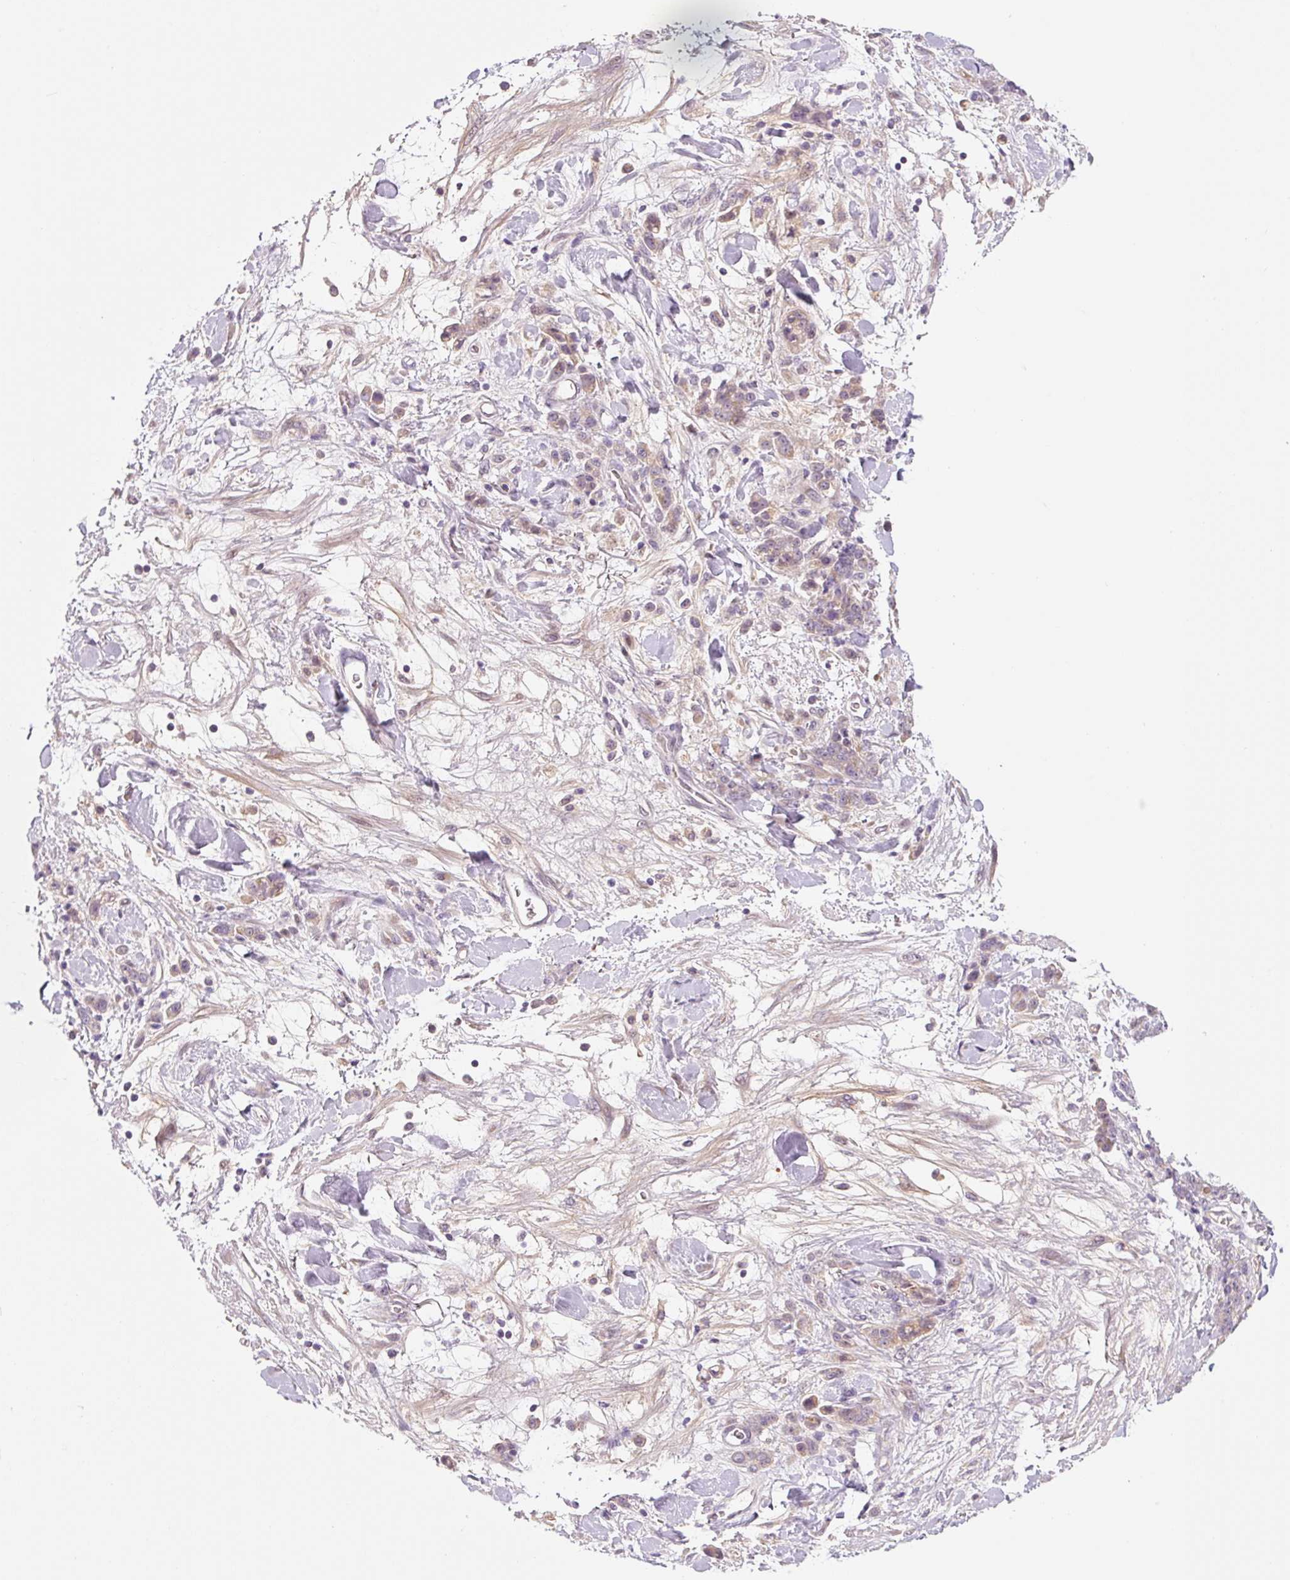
{"staining": {"intensity": "weak", "quantity": "25%-75%", "location": "cytoplasmic/membranous"}, "tissue": "stomach cancer", "cell_type": "Tumor cells", "image_type": "cancer", "snomed": [{"axis": "morphology", "description": "Normal tissue, NOS"}, {"axis": "morphology", "description": "Adenocarcinoma, NOS"}, {"axis": "topography", "description": "Stomach"}], "caption": "The image demonstrates immunohistochemical staining of stomach cancer (adenocarcinoma). There is weak cytoplasmic/membranous staining is identified in approximately 25%-75% of tumor cells. (Brightfield microscopy of DAB IHC at high magnification).", "gene": "PRKAA2", "patient": {"sex": "male", "age": 82}}